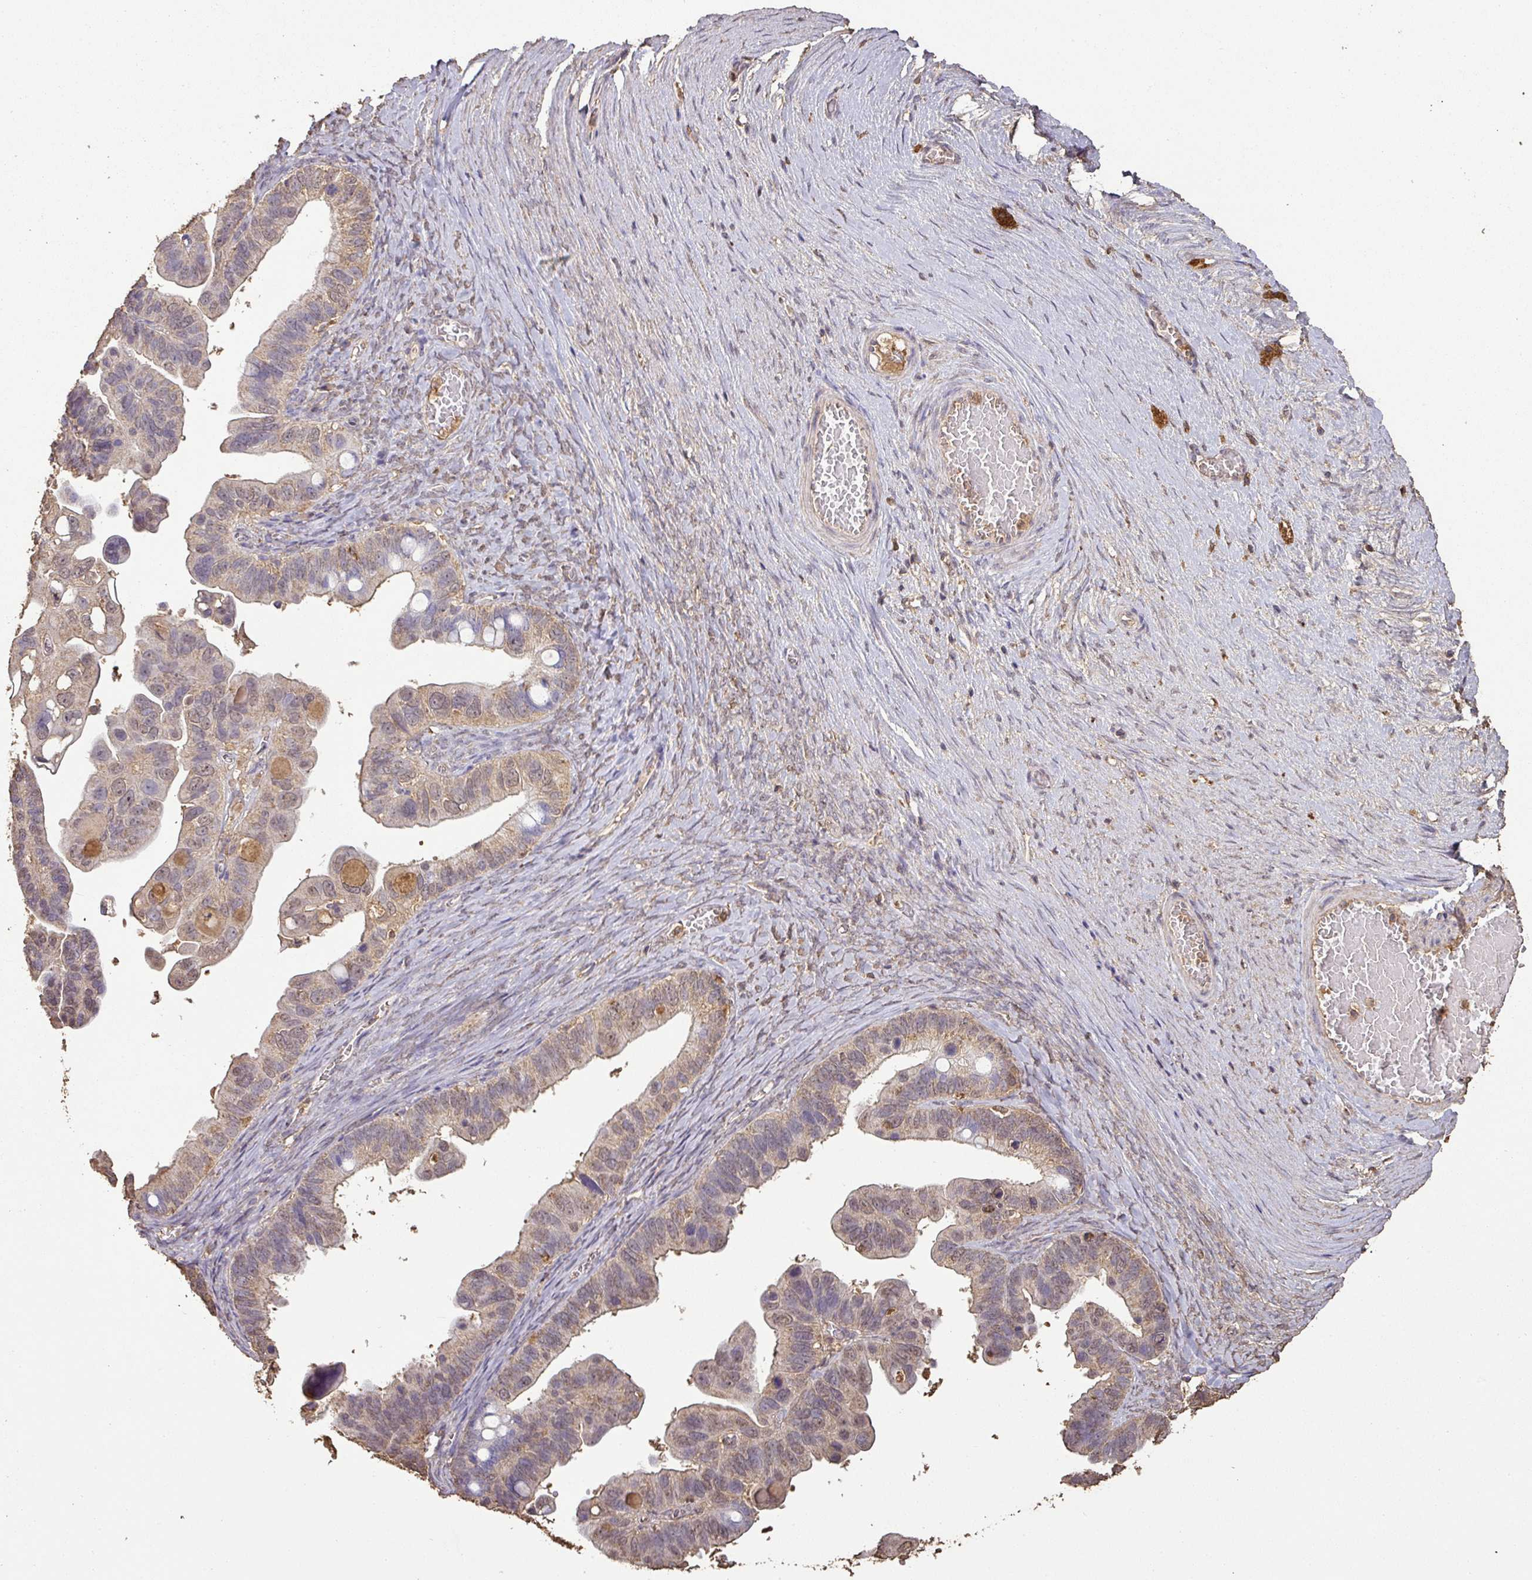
{"staining": {"intensity": "weak", "quantity": "25%-75%", "location": "cytoplasmic/membranous"}, "tissue": "ovarian cancer", "cell_type": "Tumor cells", "image_type": "cancer", "snomed": [{"axis": "morphology", "description": "Cystadenocarcinoma, serous, NOS"}, {"axis": "topography", "description": "Ovary"}], "caption": "Protein staining displays weak cytoplasmic/membranous positivity in about 25%-75% of tumor cells in ovarian cancer.", "gene": "ATAT1", "patient": {"sex": "female", "age": 56}}